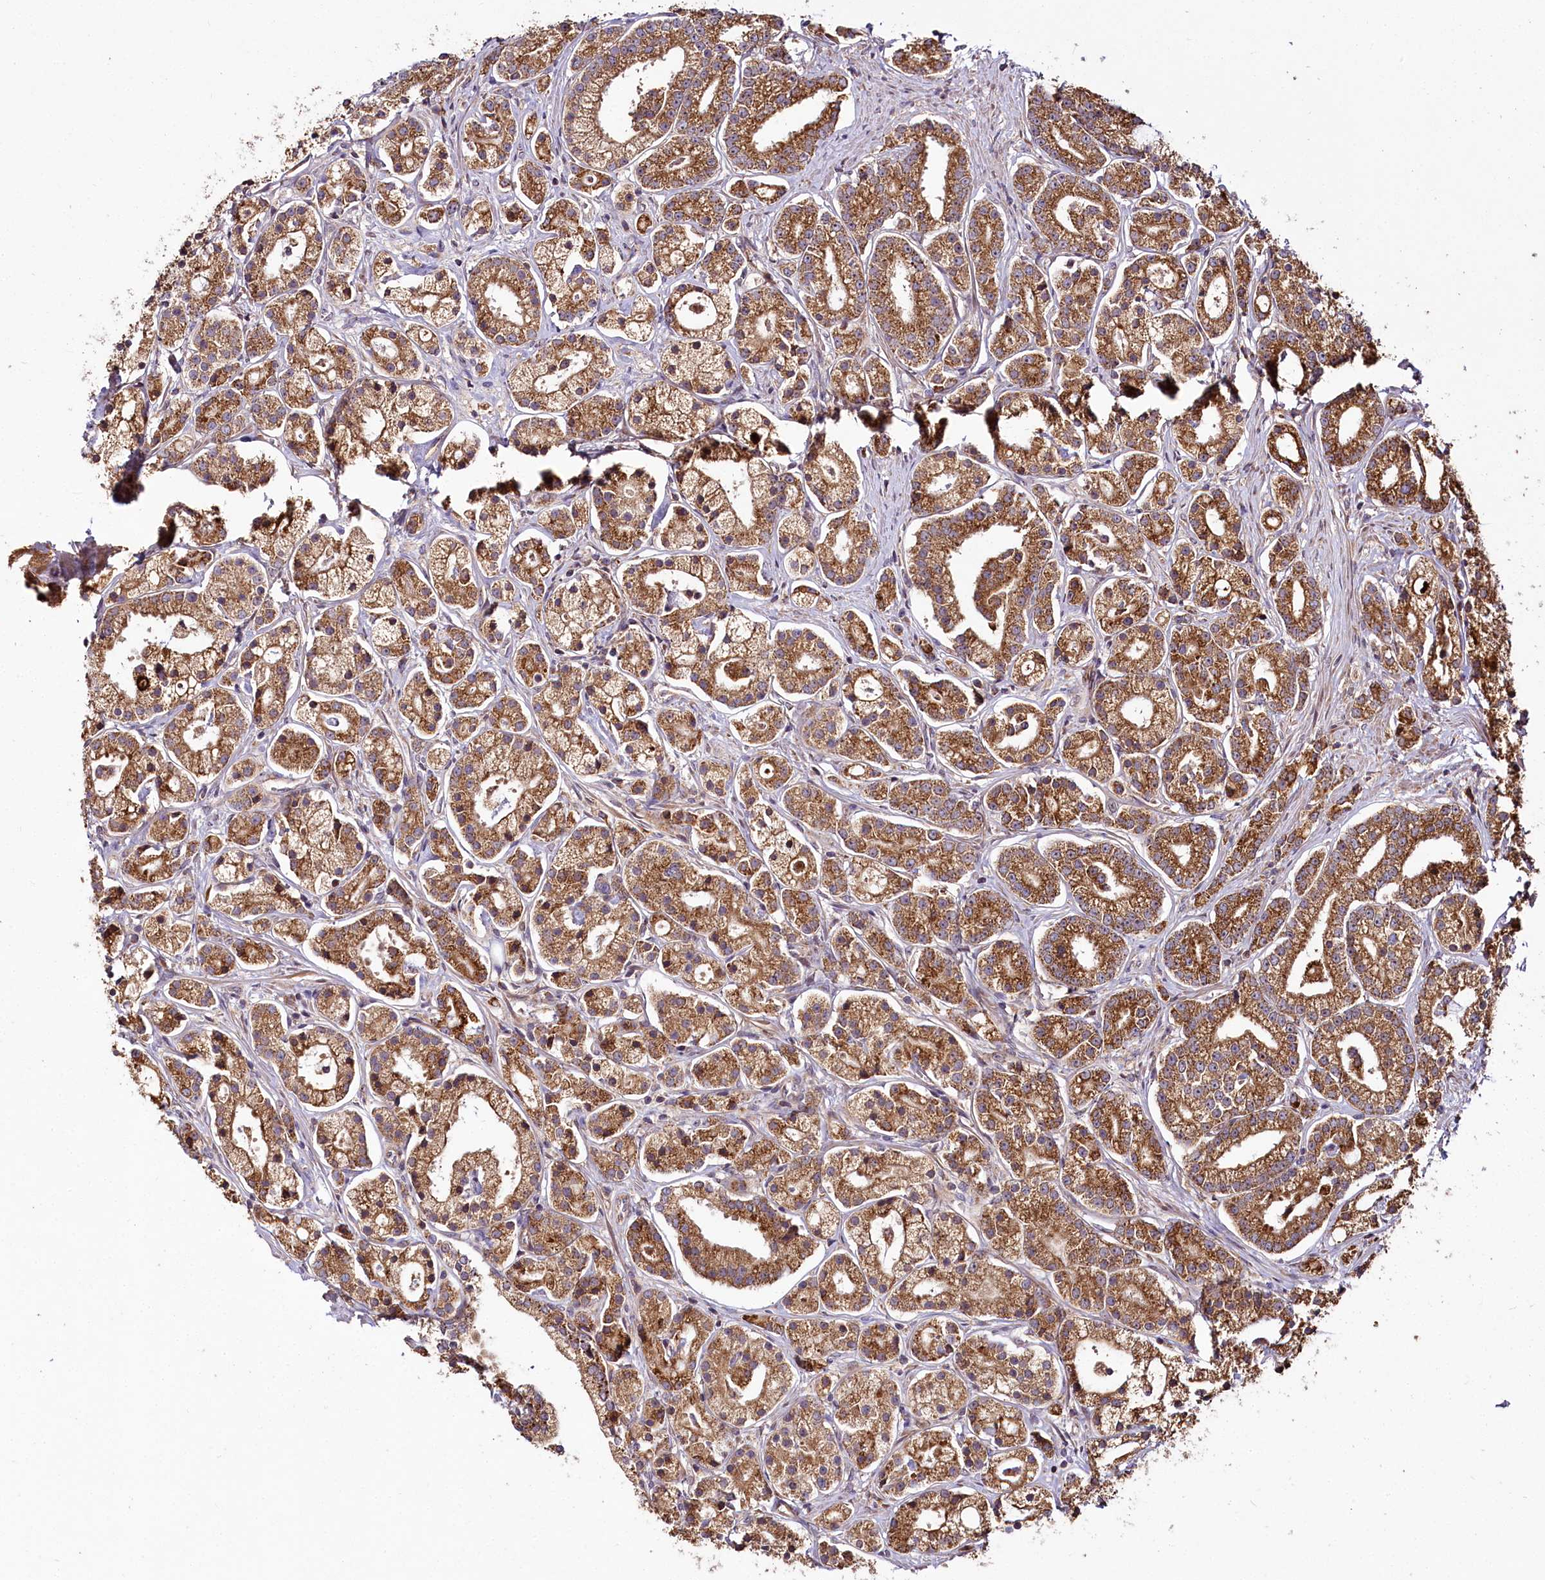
{"staining": {"intensity": "moderate", "quantity": ">75%", "location": "cytoplasmic/membranous"}, "tissue": "prostate cancer", "cell_type": "Tumor cells", "image_type": "cancer", "snomed": [{"axis": "morphology", "description": "Adenocarcinoma, High grade"}, {"axis": "topography", "description": "Prostate"}], "caption": "Immunohistochemical staining of human prostate cancer (high-grade adenocarcinoma) shows medium levels of moderate cytoplasmic/membranous protein staining in approximately >75% of tumor cells.", "gene": "RAB7A", "patient": {"sex": "male", "age": 69}}